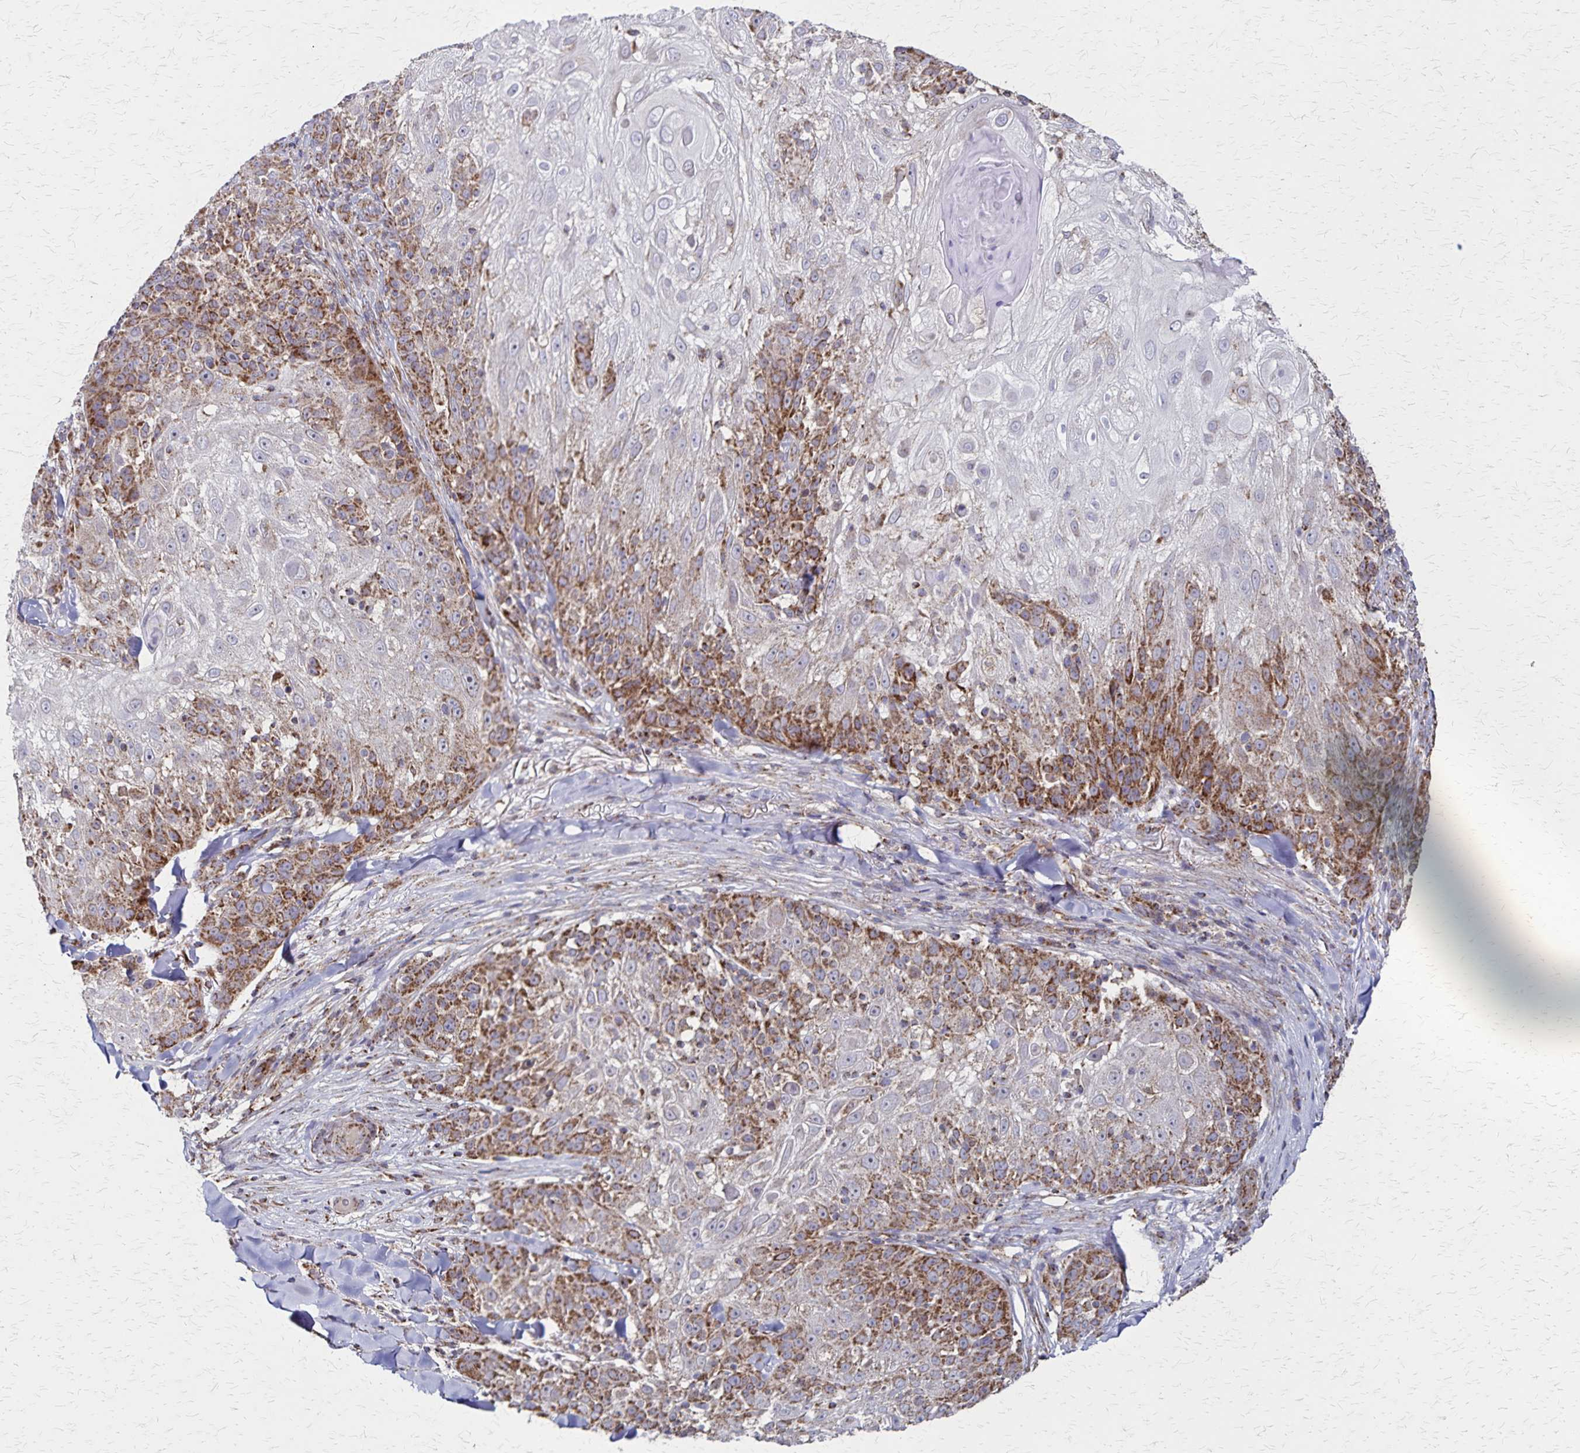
{"staining": {"intensity": "moderate", "quantity": "25%-75%", "location": "cytoplasmic/membranous"}, "tissue": "skin cancer", "cell_type": "Tumor cells", "image_type": "cancer", "snomed": [{"axis": "morphology", "description": "Normal tissue, NOS"}, {"axis": "morphology", "description": "Squamous cell carcinoma, NOS"}, {"axis": "topography", "description": "Skin"}], "caption": "Skin cancer stained for a protein (brown) exhibits moderate cytoplasmic/membranous positive positivity in approximately 25%-75% of tumor cells.", "gene": "NFS1", "patient": {"sex": "female", "age": 83}}